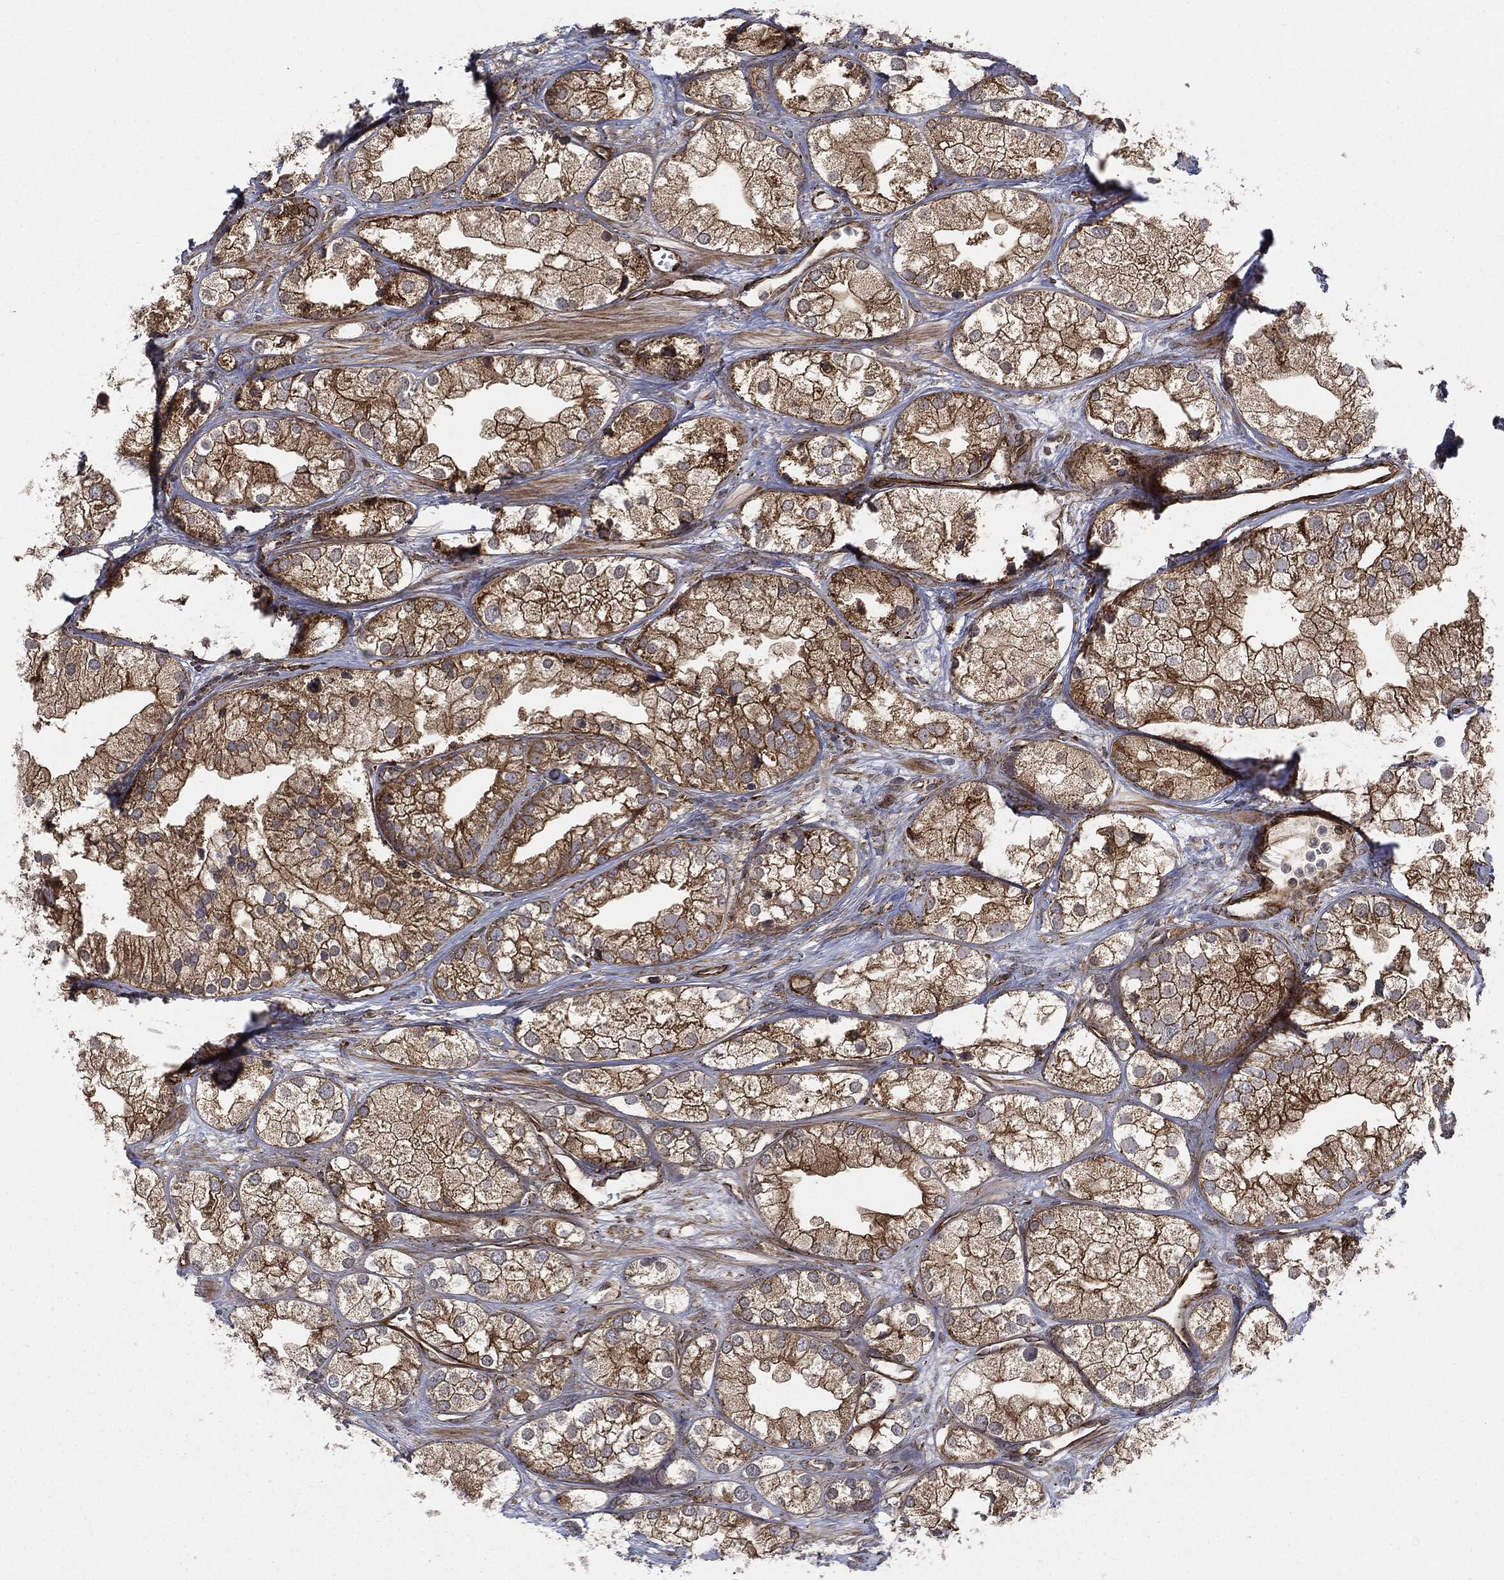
{"staining": {"intensity": "strong", "quantity": "25%-75%", "location": "cytoplasmic/membranous"}, "tissue": "prostate cancer", "cell_type": "Tumor cells", "image_type": "cancer", "snomed": [{"axis": "morphology", "description": "Adenocarcinoma, NOS"}, {"axis": "topography", "description": "Prostate and seminal vesicle, NOS"}, {"axis": "topography", "description": "Prostate"}], "caption": "IHC of human prostate cancer (adenocarcinoma) displays high levels of strong cytoplasmic/membranous expression in approximately 25%-75% of tumor cells.", "gene": "CYLD", "patient": {"sex": "male", "age": 79}}